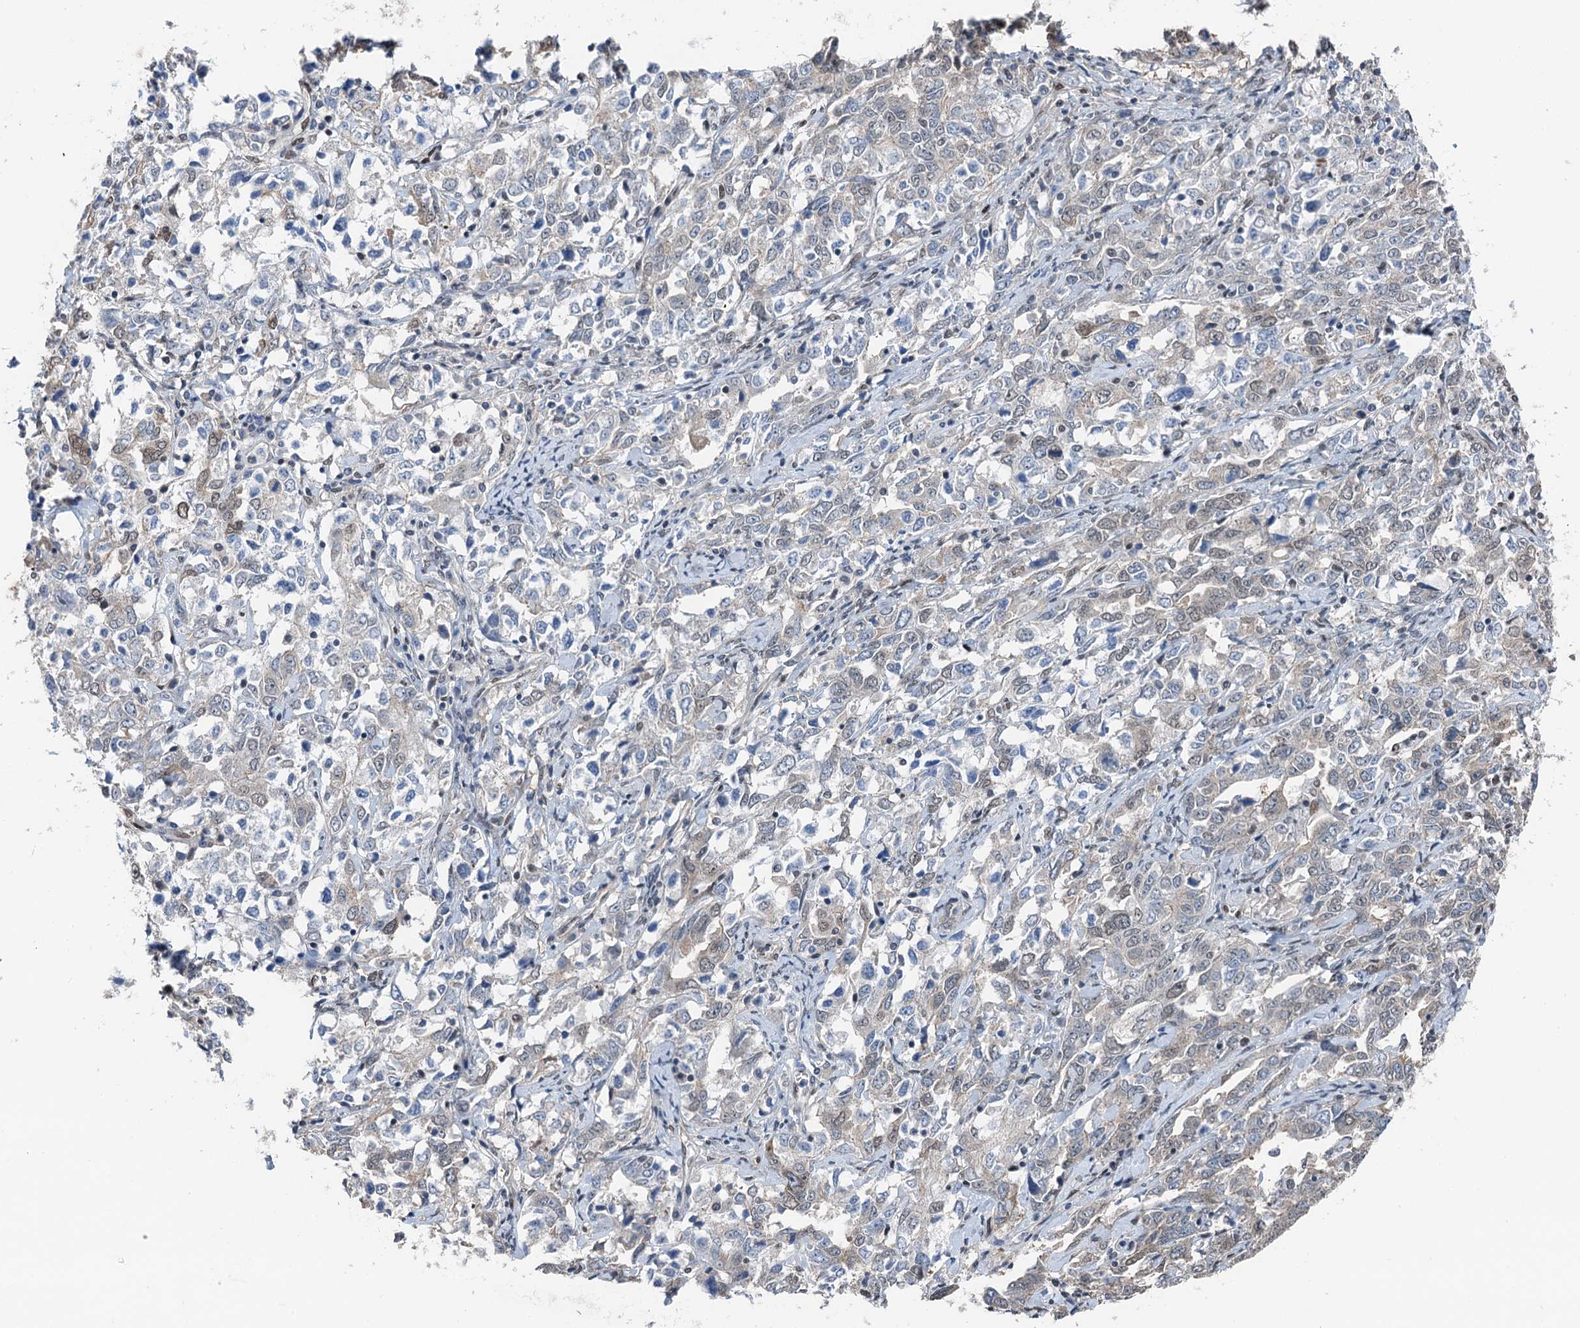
{"staining": {"intensity": "weak", "quantity": "25%-75%", "location": "nuclear"}, "tissue": "ovarian cancer", "cell_type": "Tumor cells", "image_type": "cancer", "snomed": [{"axis": "morphology", "description": "Carcinoma, endometroid"}, {"axis": "topography", "description": "Ovary"}], "caption": "Human ovarian endometroid carcinoma stained for a protein (brown) exhibits weak nuclear positive positivity in approximately 25%-75% of tumor cells.", "gene": "CFDP1", "patient": {"sex": "female", "age": 62}}